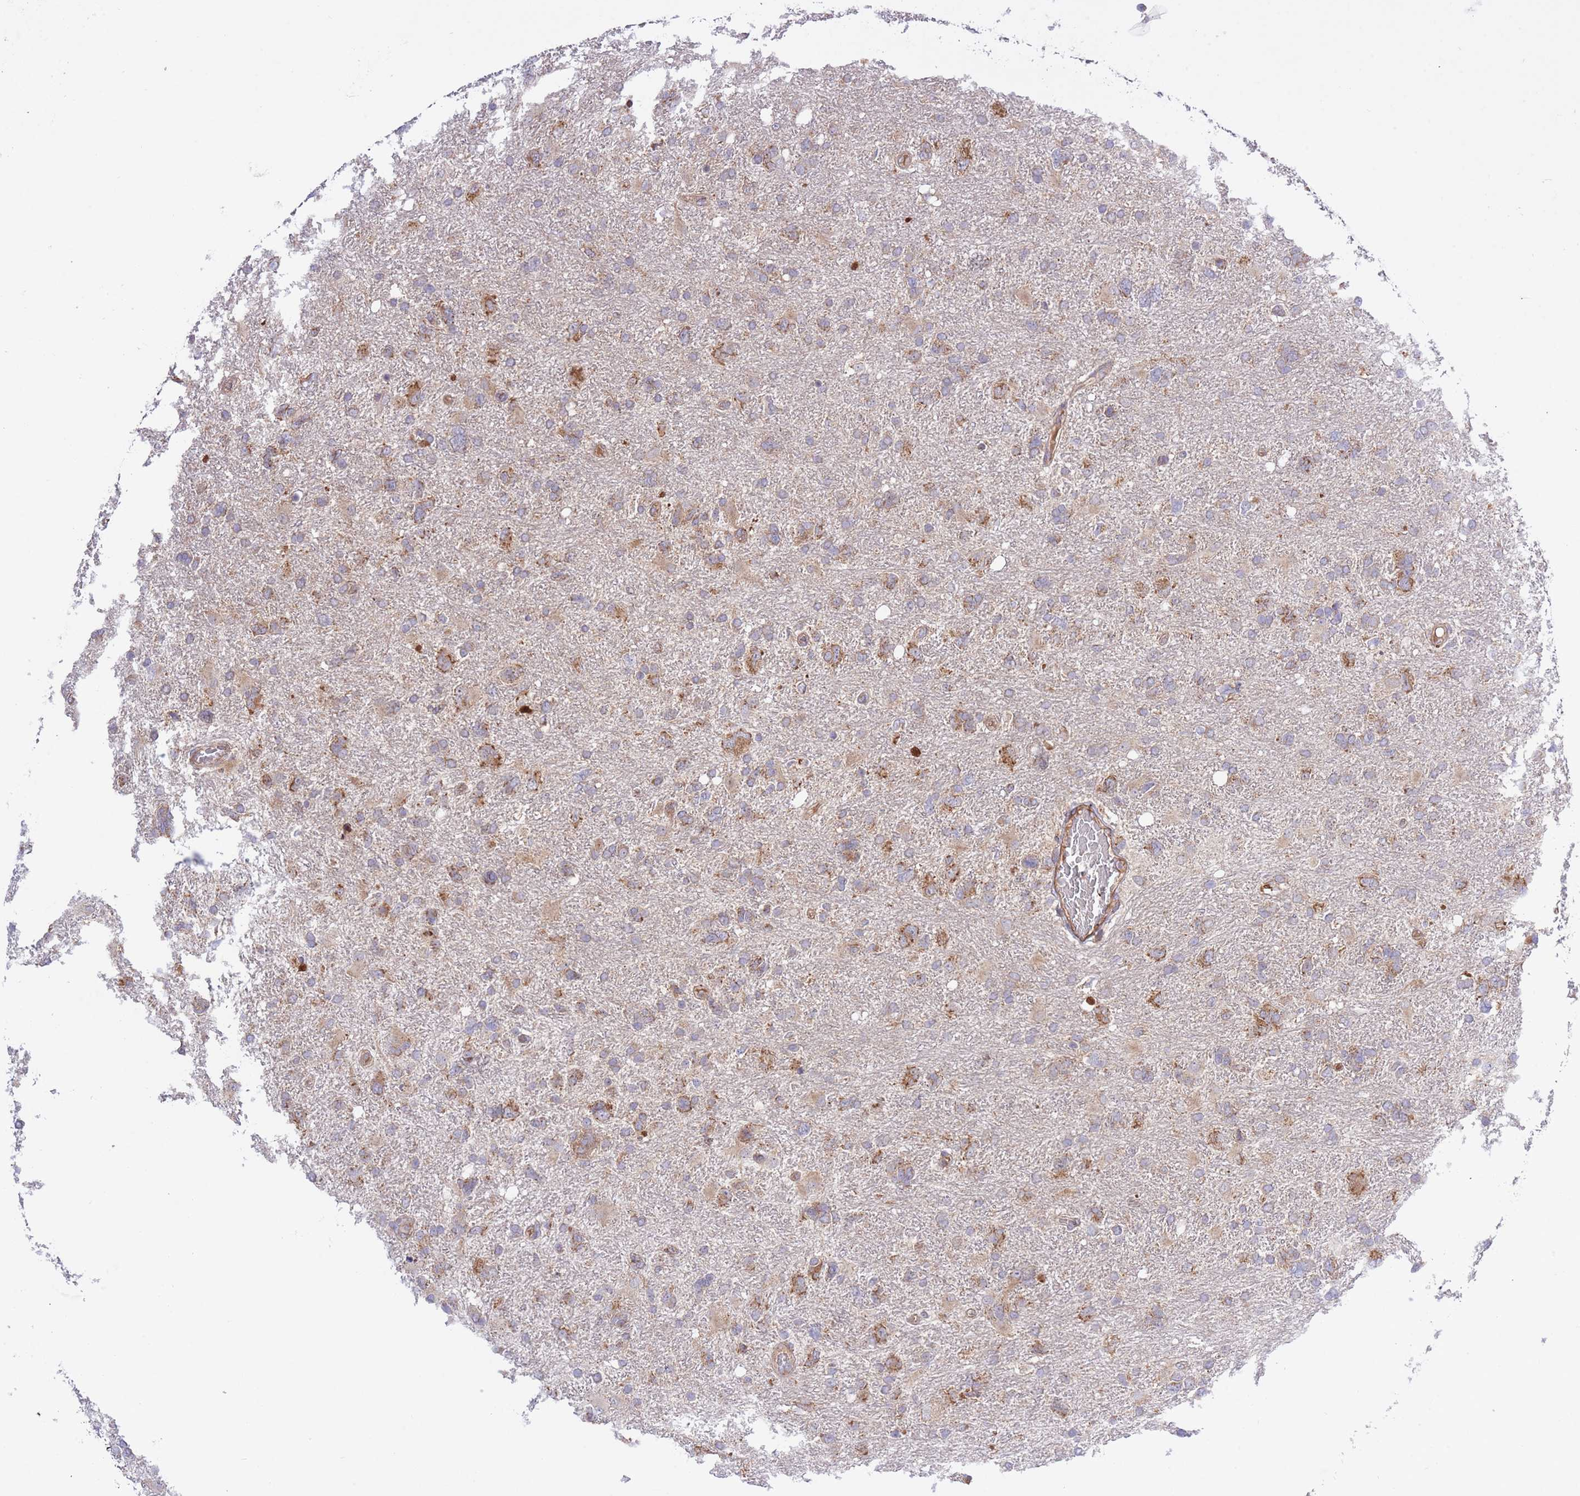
{"staining": {"intensity": "moderate", "quantity": "25%-75%", "location": "cytoplasmic/membranous"}, "tissue": "glioma", "cell_type": "Tumor cells", "image_type": "cancer", "snomed": [{"axis": "morphology", "description": "Glioma, malignant, High grade"}, {"axis": "topography", "description": "Brain"}], "caption": "Tumor cells display medium levels of moderate cytoplasmic/membranous staining in approximately 25%-75% of cells in malignant glioma (high-grade).", "gene": "ATP13A2", "patient": {"sex": "male", "age": 61}}